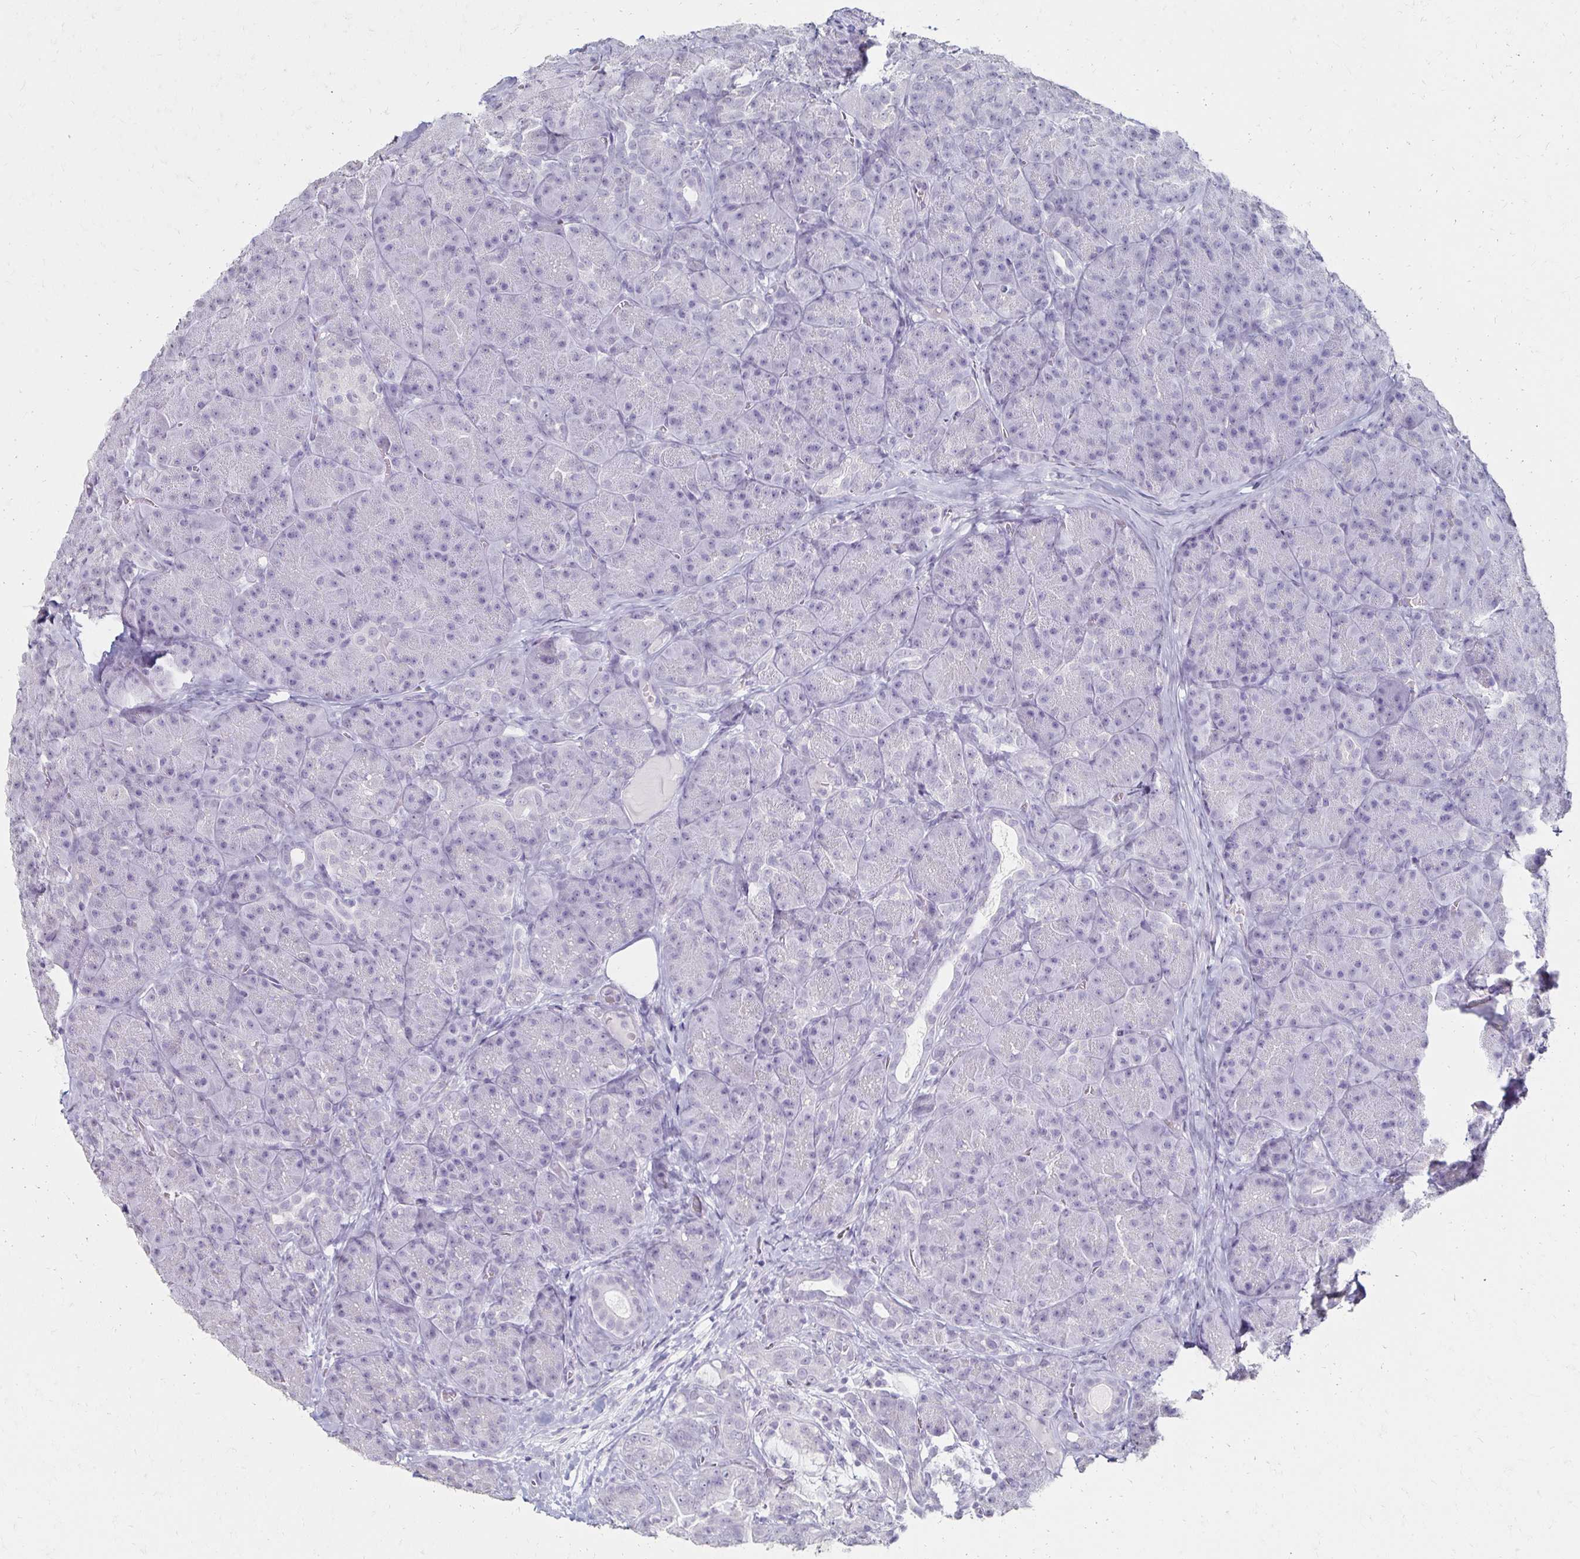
{"staining": {"intensity": "negative", "quantity": "none", "location": "none"}, "tissue": "pancreas", "cell_type": "Exocrine glandular cells", "image_type": "normal", "snomed": [{"axis": "morphology", "description": "Normal tissue, NOS"}, {"axis": "topography", "description": "Pancreas"}], "caption": "IHC histopathology image of unremarkable human pancreas stained for a protein (brown), which exhibits no expression in exocrine glandular cells. (DAB (3,3'-diaminobenzidine) immunohistochemistry (IHC) with hematoxylin counter stain).", "gene": "TOMM34", "patient": {"sex": "male", "age": 57}}